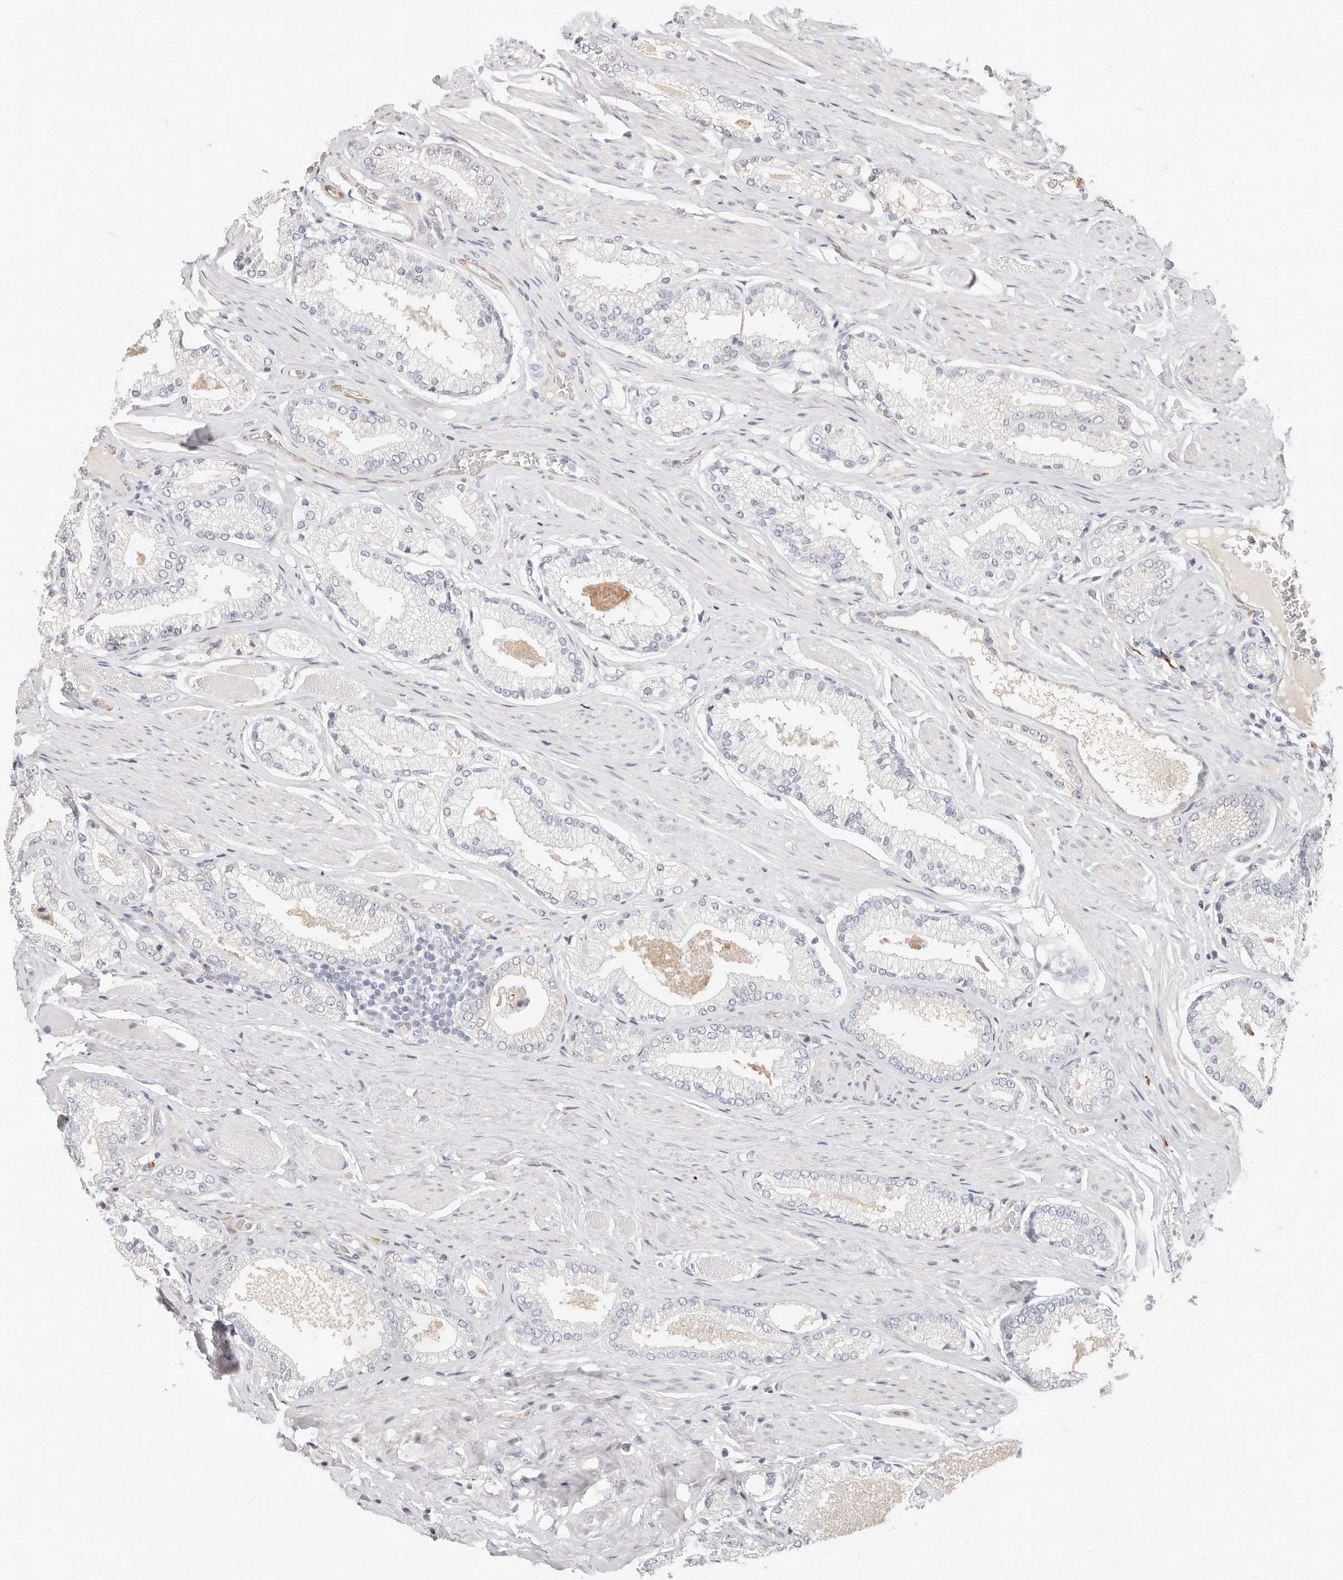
{"staining": {"intensity": "negative", "quantity": "none", "location": "none"}, "tissue": "prostate cancer", "cell_type": "Tumor cells", "image_type": "cancer", "snomed": [{"axis": "morphology", "description": "Adenocarcinoma, Low grade"}, {"axis": "topography", "description": "Prostate"}], "caption": "This is an immunohistochemistry (IHC) image of prostate cancer (adenocarcinoma (low-grade)). There is no staining in tumor cells.", "gene": "ZRANB1", "patient": {"sex": "male", "age": 71}}